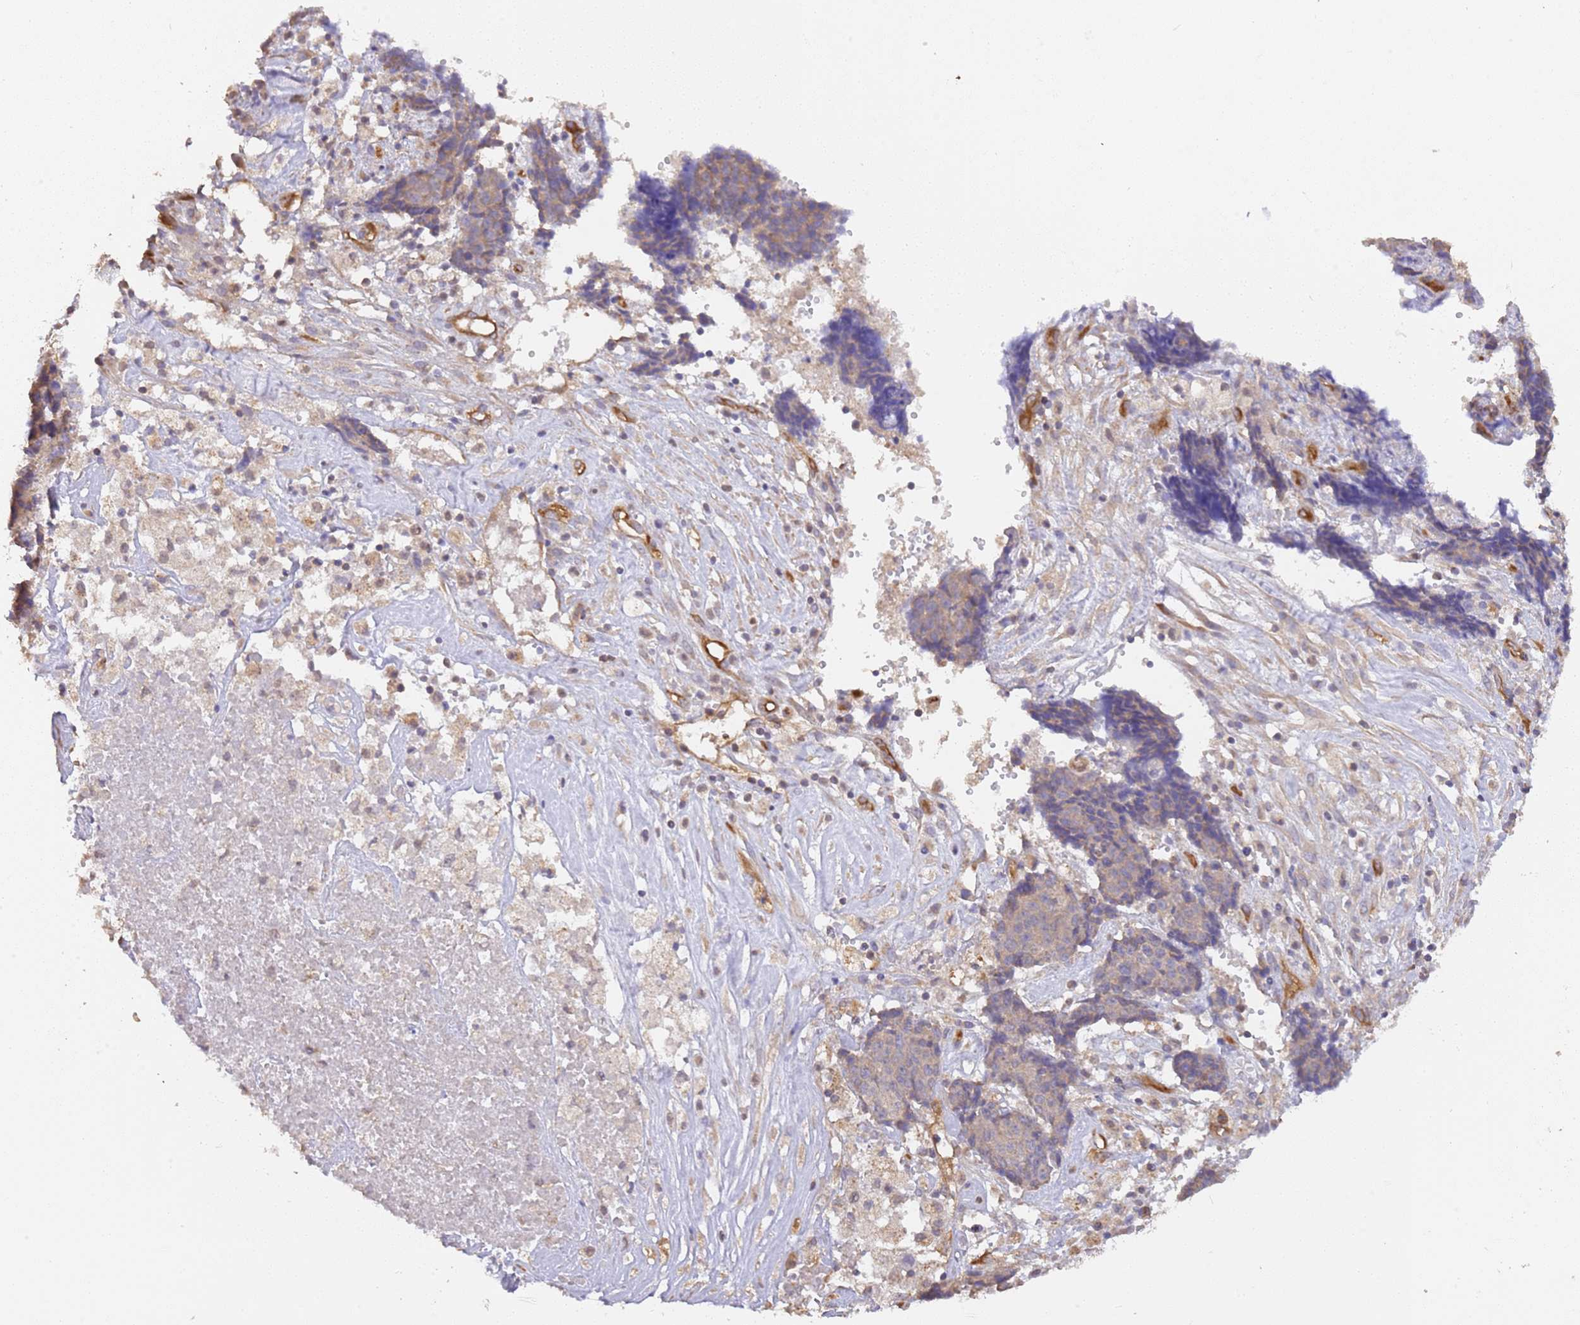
{"staining": {"intensity": "weak", "quantity": ">75%", "location": "cytoplasmic/membranous"}, "tissue": "ovarian cancer", "cell_type": "Tumor cells", "image_type": "cancer", "snomed": [{"axis": "morphology", "description": "Carcinoma, endometroid"}, {"axis": "topography", "description": "Ovary"}], "caption": "Ovarian cancer tissue exhibits weak cytoplasmic/membranous staining in about >75% of tumor cells, visualized by immunohistochemistry. (brown staining indicates protein expression, while blue staining denotes nuclei).", "gene": "DOCK9", "patient": {"sex": "female", "age": 42}}